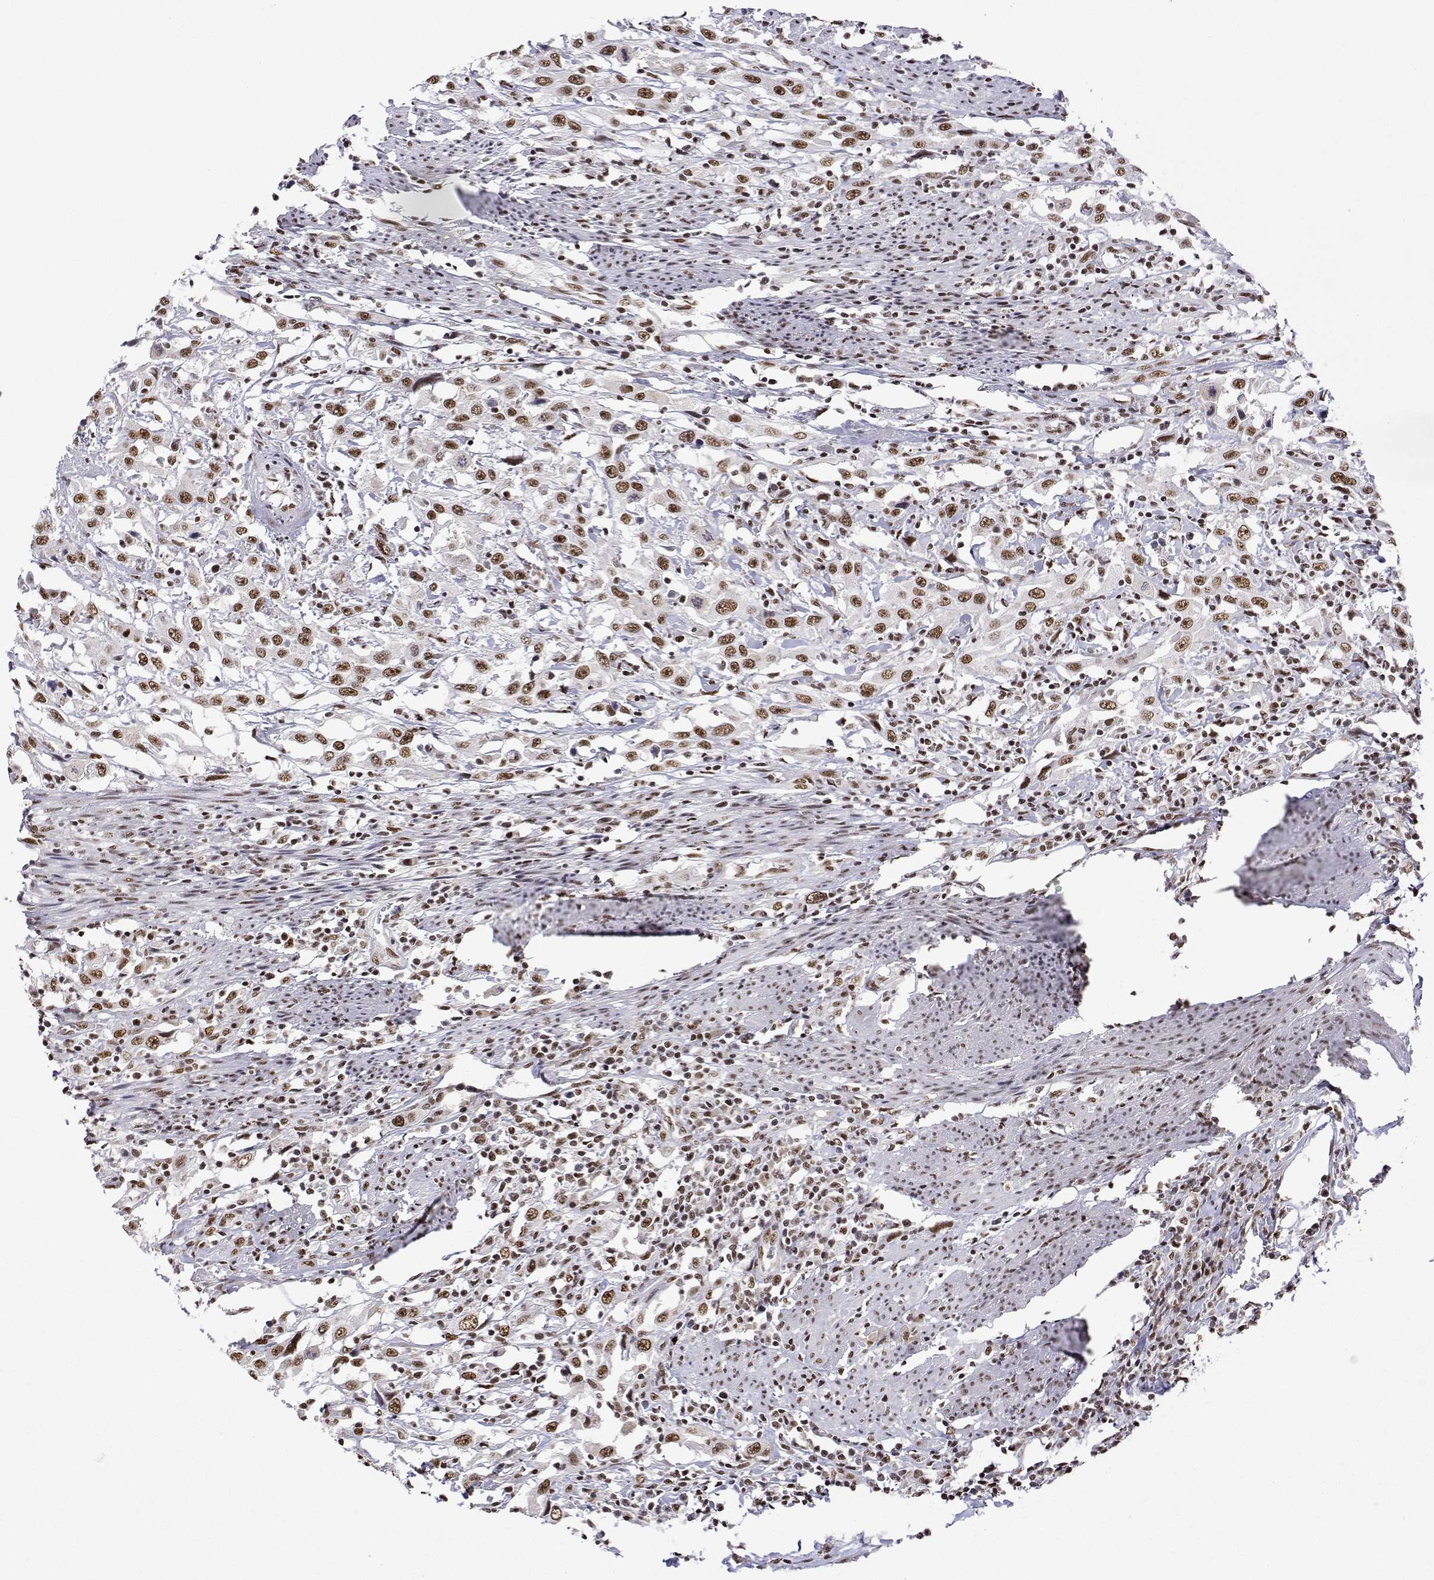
{"staining": {"intensity": "moderate", "quantity": ">75%", "location": "nuclear"}, "tissue": "urothelial cancer", "cell_type": "Tumor cells", "image_type": "cancer", "snomed": [{"axis": "morphology", "description": "Urothelial carcinoma, High grade"}, {"axis": "topography", "description": "Urinary bladder"}], "caption": "A micrograph of urothelial carcinoma (high-grade) stained for a protein displays moderate nuclear brown staining in tumor cells. Immunohistochemistry (ihc) stains the protein of interest in brown and the nuclei are stained blue.", "gene": "ADAR", "patient": {"sex": "male", "age": 61}}